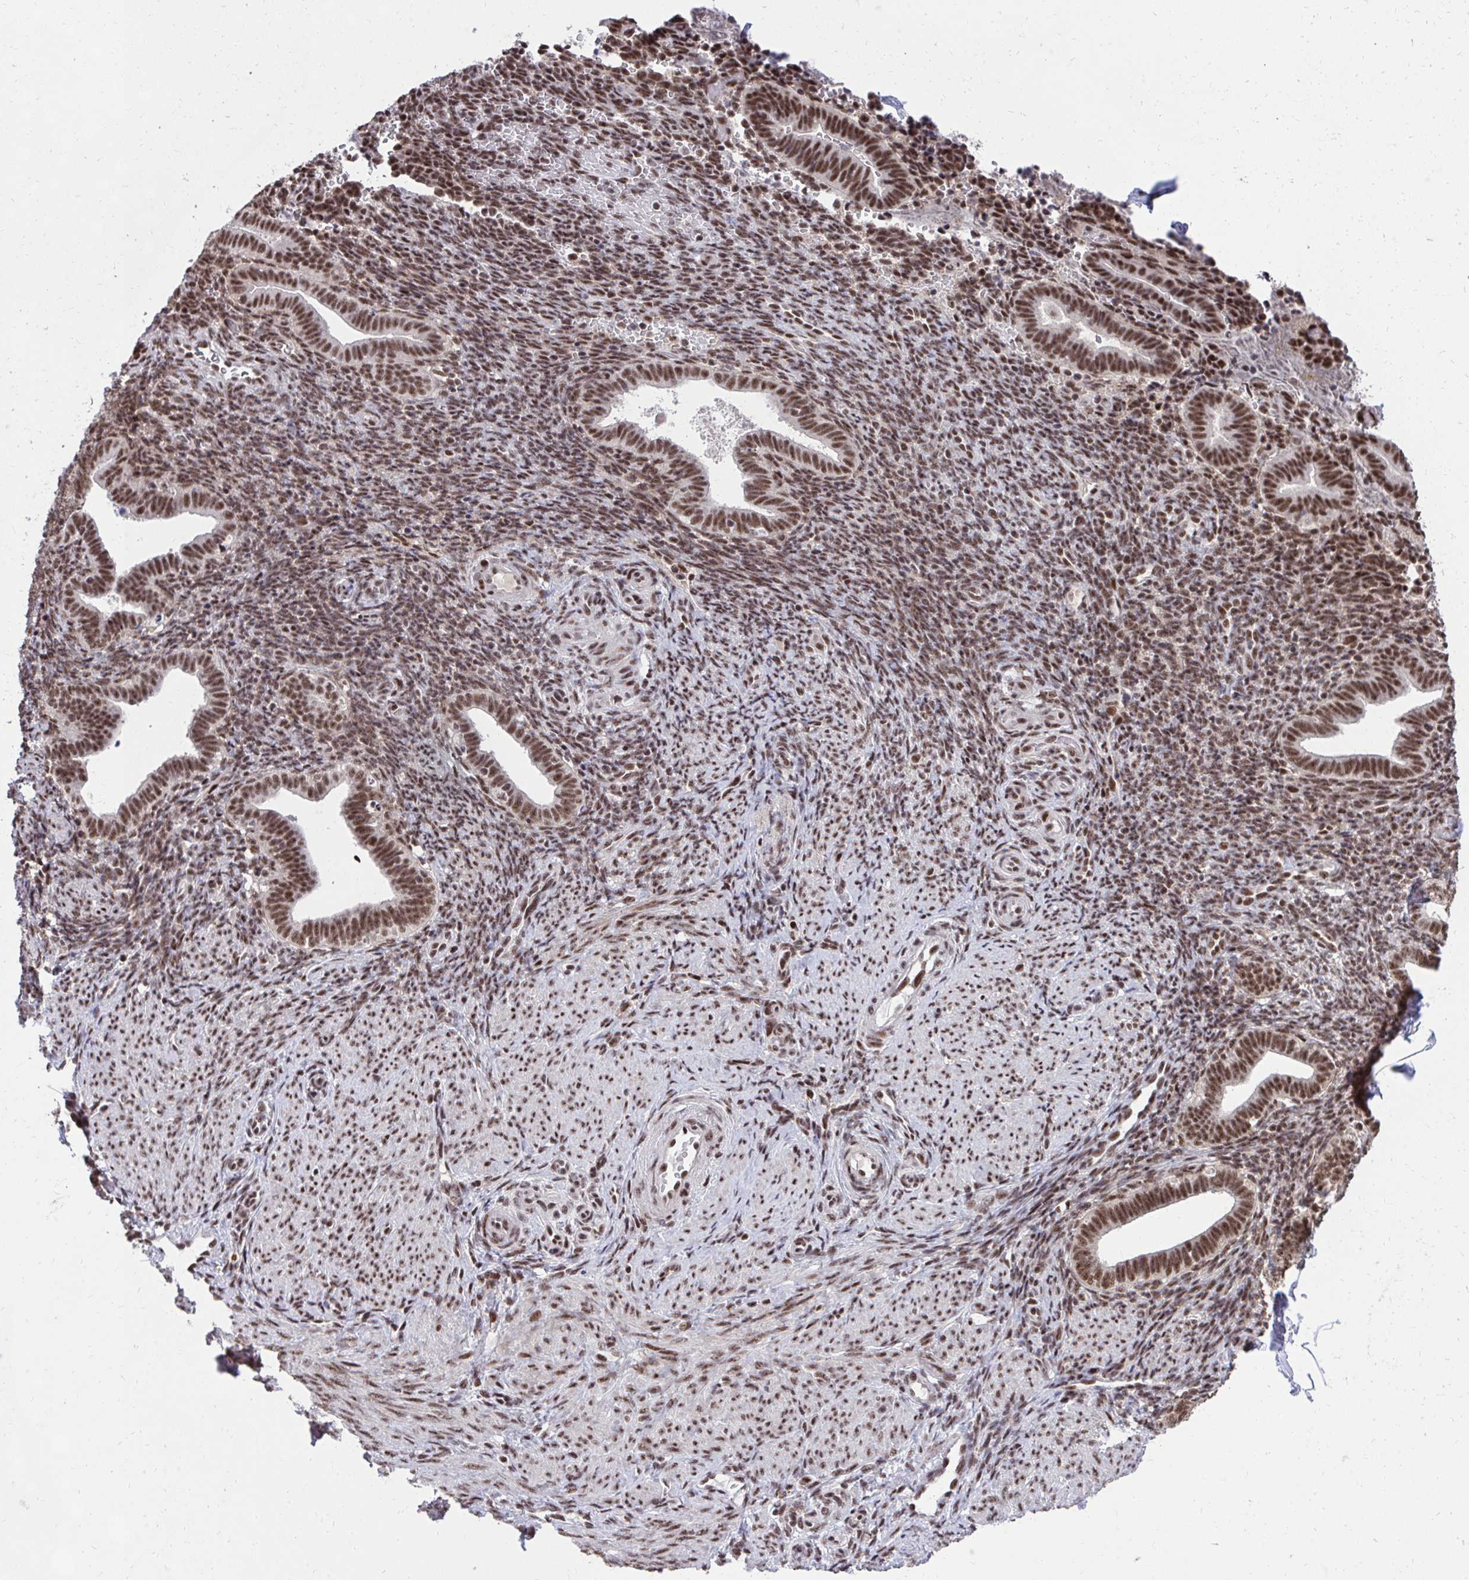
{"staining": {"intensity": "weak", "quantity": ">75%", "location": "nuclear"}, "tissue": "endometrium", "cell_type": "Cells in endometrial stroma", "image_type": "normal", "snomed": [{"axis": "morphology", "description": "Normal tissue, NOS"}, {"axis": "topography", "description": "Endometrium"}], "caption": "This image exhibits normal endometrium stained with IHC to label a protein in brown. The nuclear of cells in endometrial stroma show weak positivity for the protein. Nuclei are counter-stained blue.", "gene": "SYNE4", "patient": {"sex": "female", "age": 34}}